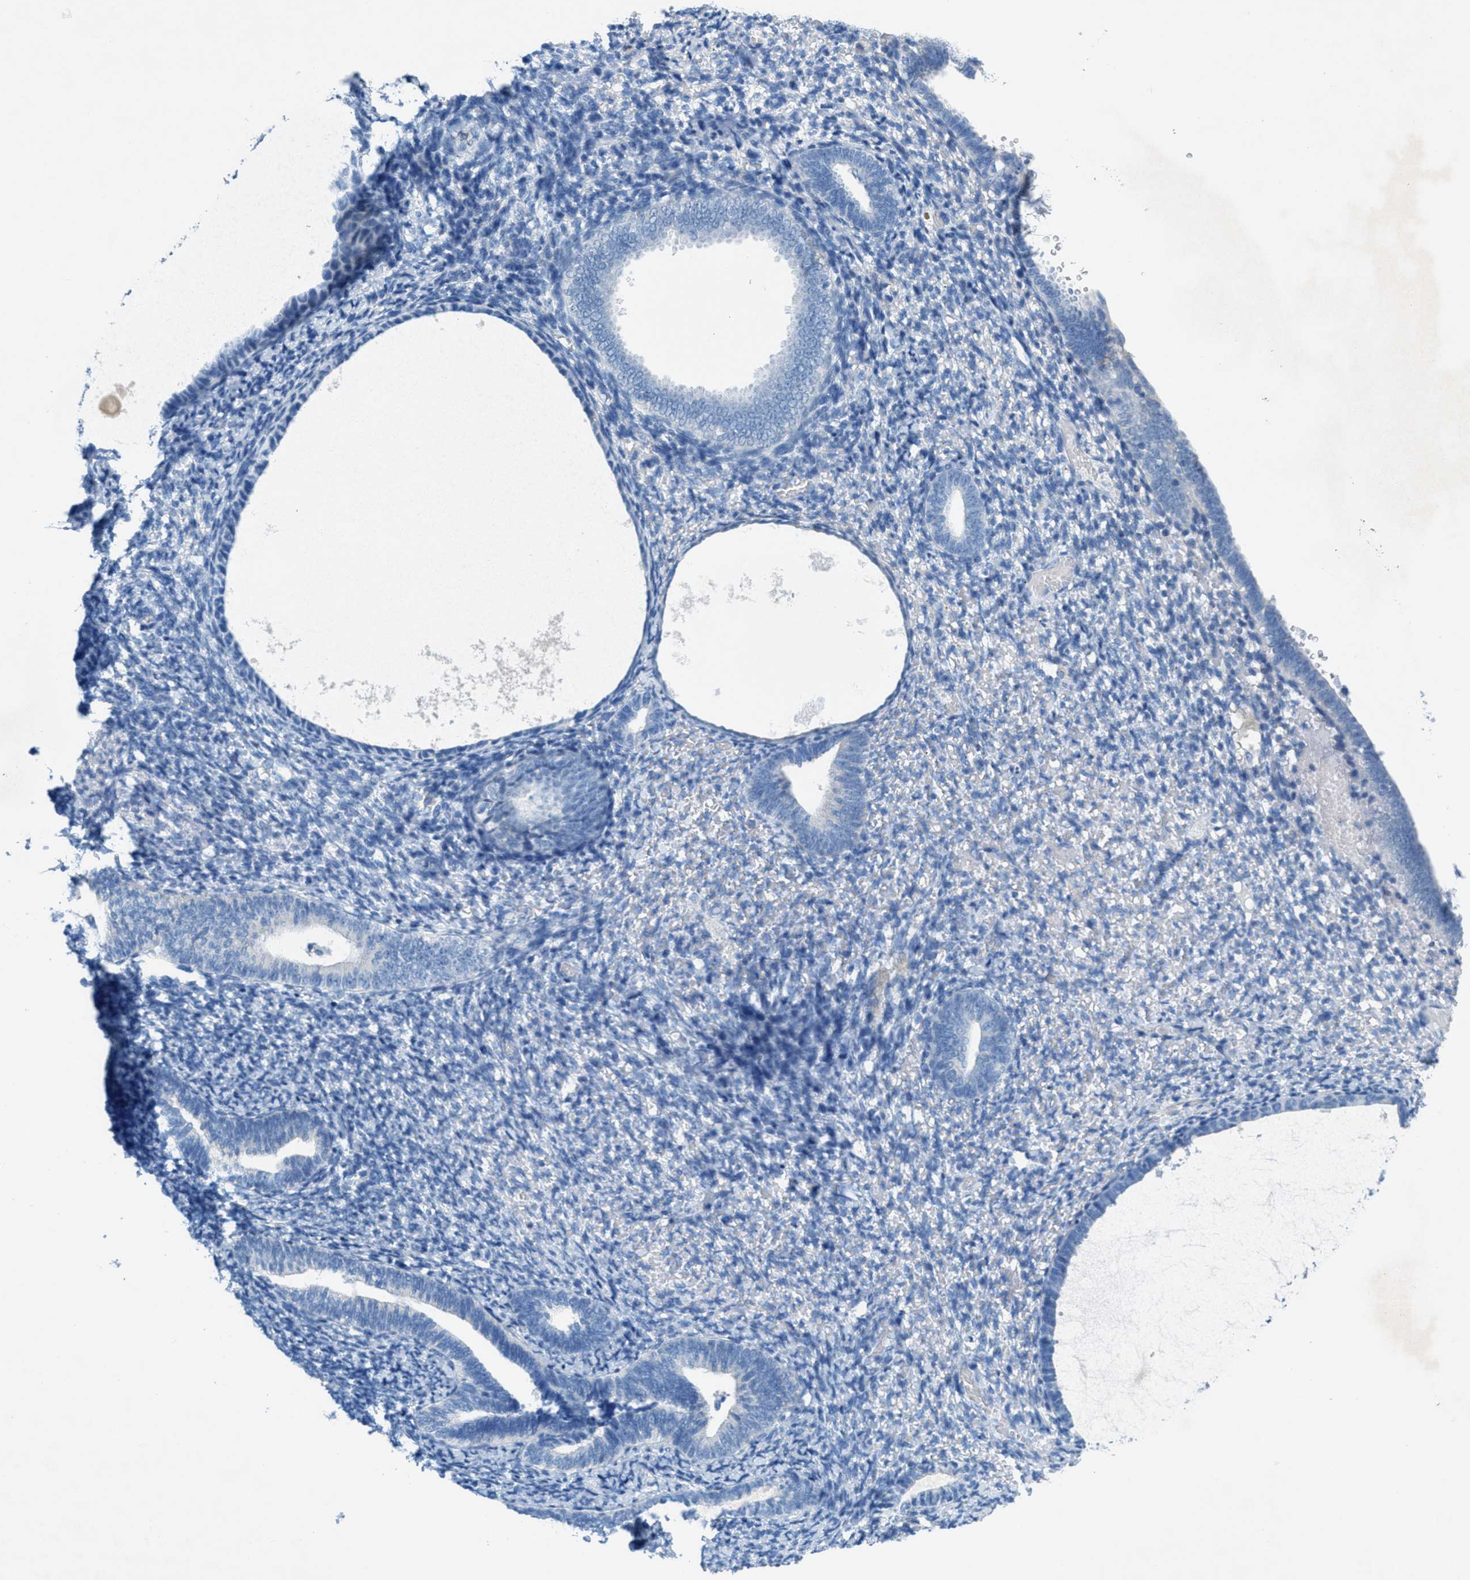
{"staining": {"intensity": "negative", "quantity": "none", "location": "none"}, "tissue": "endometrium", "cell_type": "Cells in endometrial stroma", "image_type": "normal", "snomed": [{"axis": "morphology", "description": "Normal tissue, NOS"}, {"axis": "topography", "description": "Endometrium"}], "caption": "The image demonstrates no significant positivity in cells in endometrial stroma of endometrium.", "gene": "GALNT17", "patient": {"sex": "female", "age": 66}}